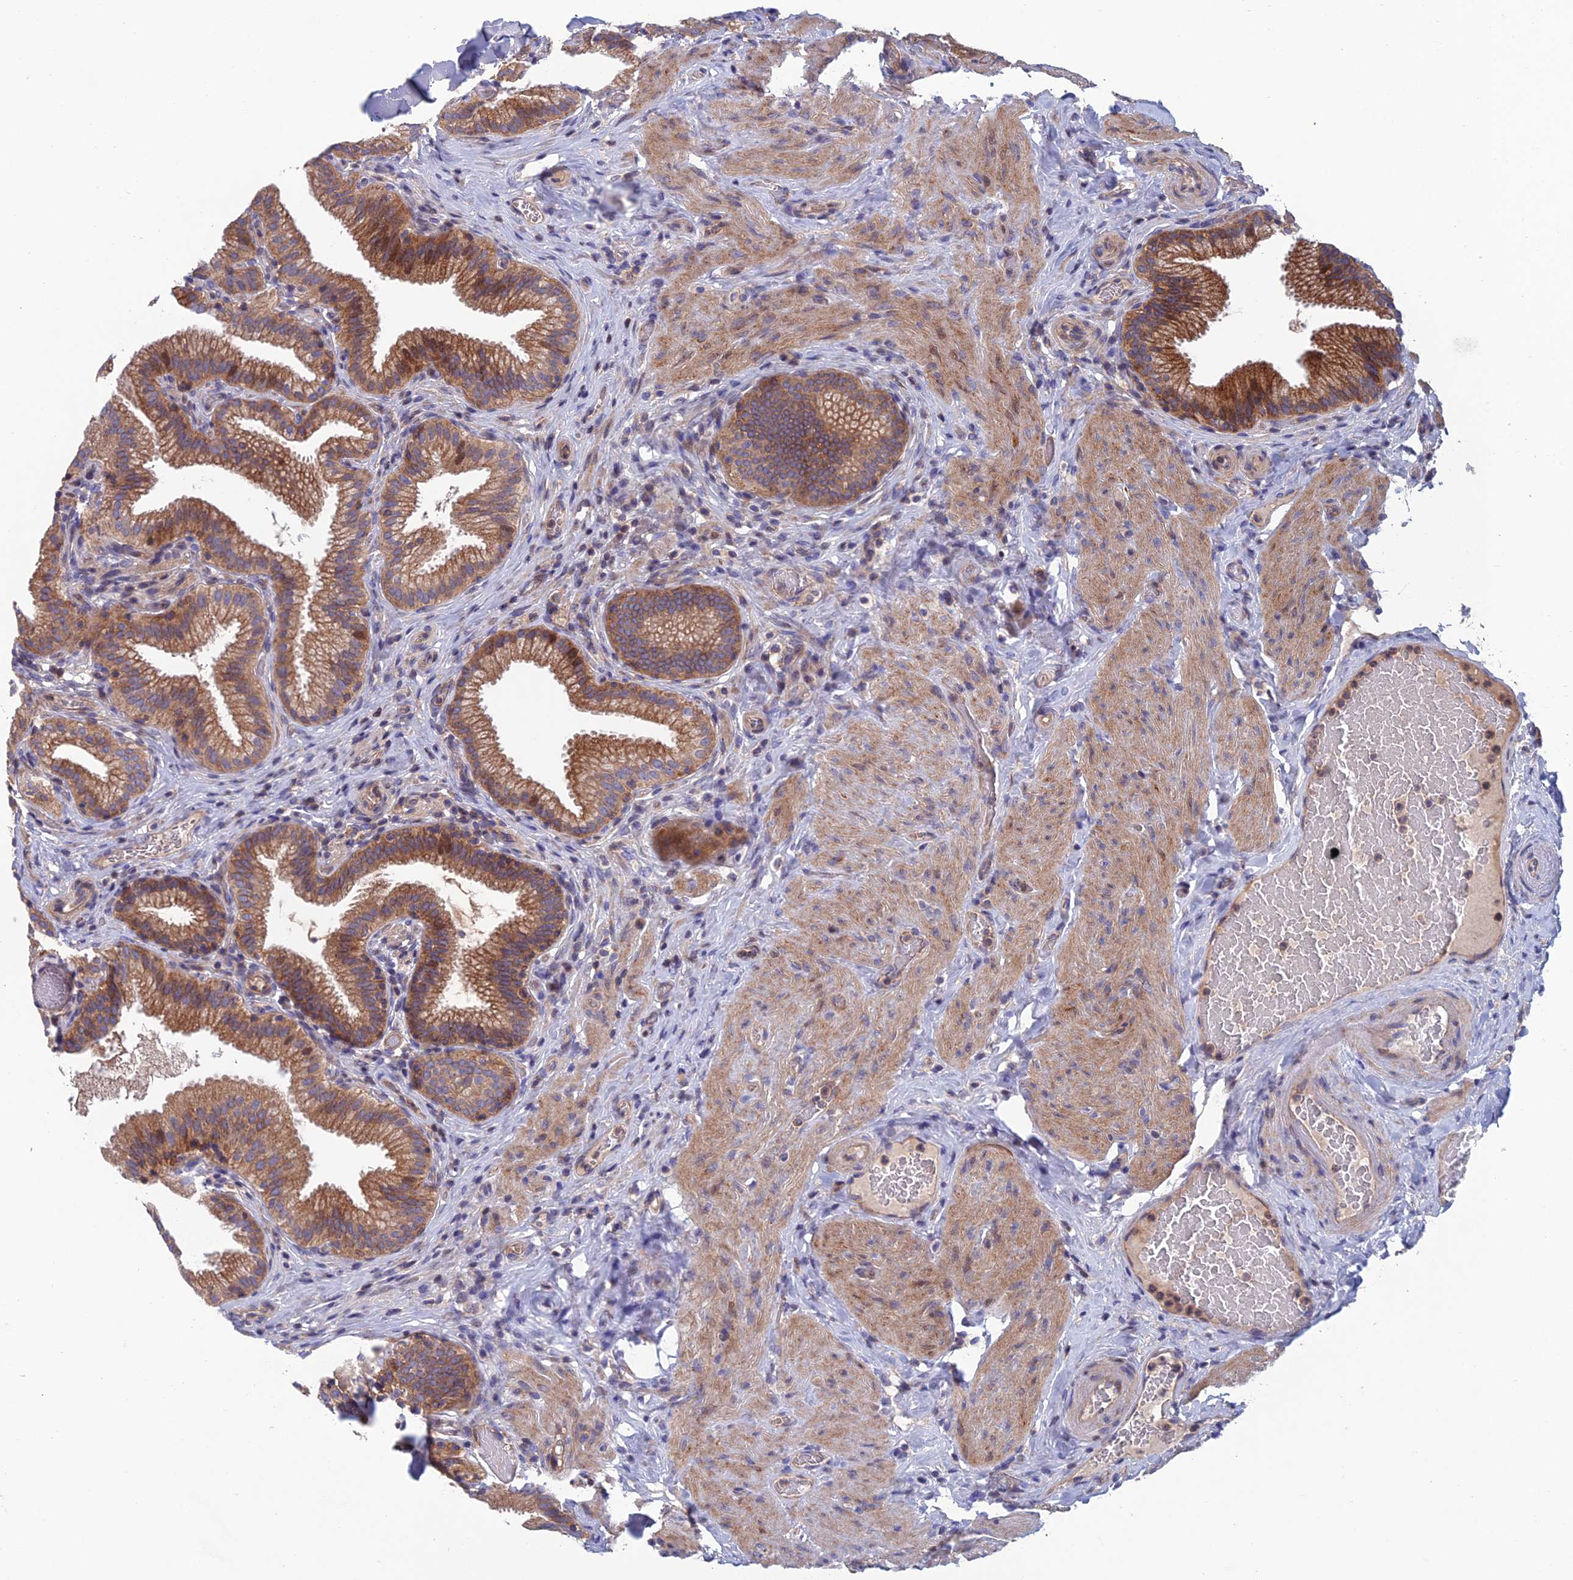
{"staining": {"intensity": "moderate", "quantity": ">75%", "location": "cytoplasmic/membranous"}, "tissue": "gallbladder", "cell_type": "Glandular cells", "image_type": "normal", "snomed": [{"axis": "morphology", "description": "Normal tissue, NOS"}, {"axis": "topography", "description": "Gallbladder"}], "caption": "Immunohistochemistry (IHC) image of unremarkable human gallbladder stained for a protein (brown), which shows medium levels of moderate cytoplasmic/membranous expression in approximately >75% of glandular cells.", "gene": "USP37", "patient": {"sex": "male", "age": 54}}